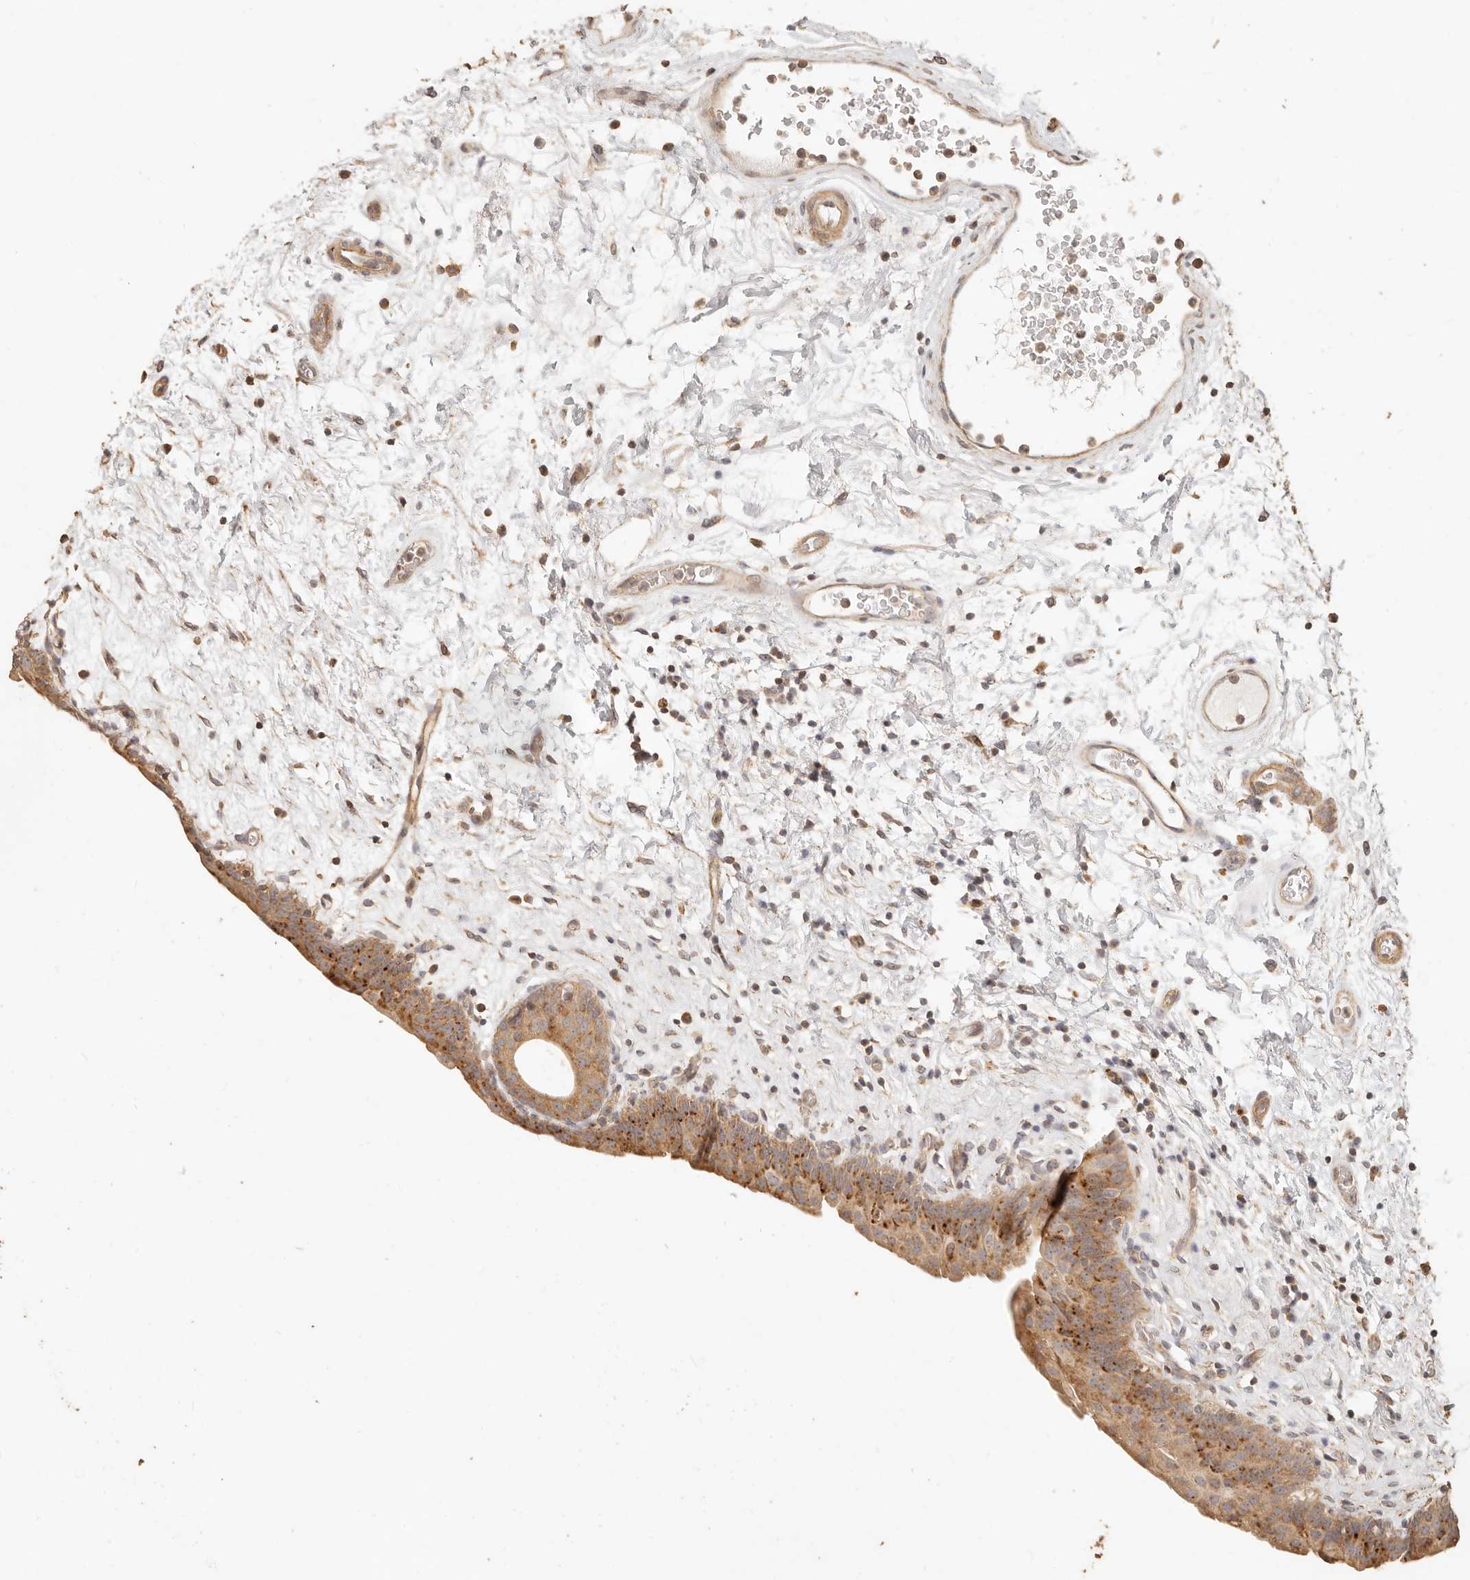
{"staining": {"intensity": "moderate", "quantity": ">75%", "location": "cytoplasmic/membranous"}, "tissue": "urinary bladder", "cell_type": "Urothelial cells", "image_type": "normal", "snomed": [{"axis": "morphology", "description": "Normal tissue, NOS"}, {"axis": "topography", "description": "Urinary bladder"}], "caption": "Brown immunohistochemical staining in benign human urinary bladder reveals moderate cytoplasmic/membranous positivity in about >75% of urothelial cells.", "gene": "PTPN22", "patient": {"sex": "male", "age": 83}}